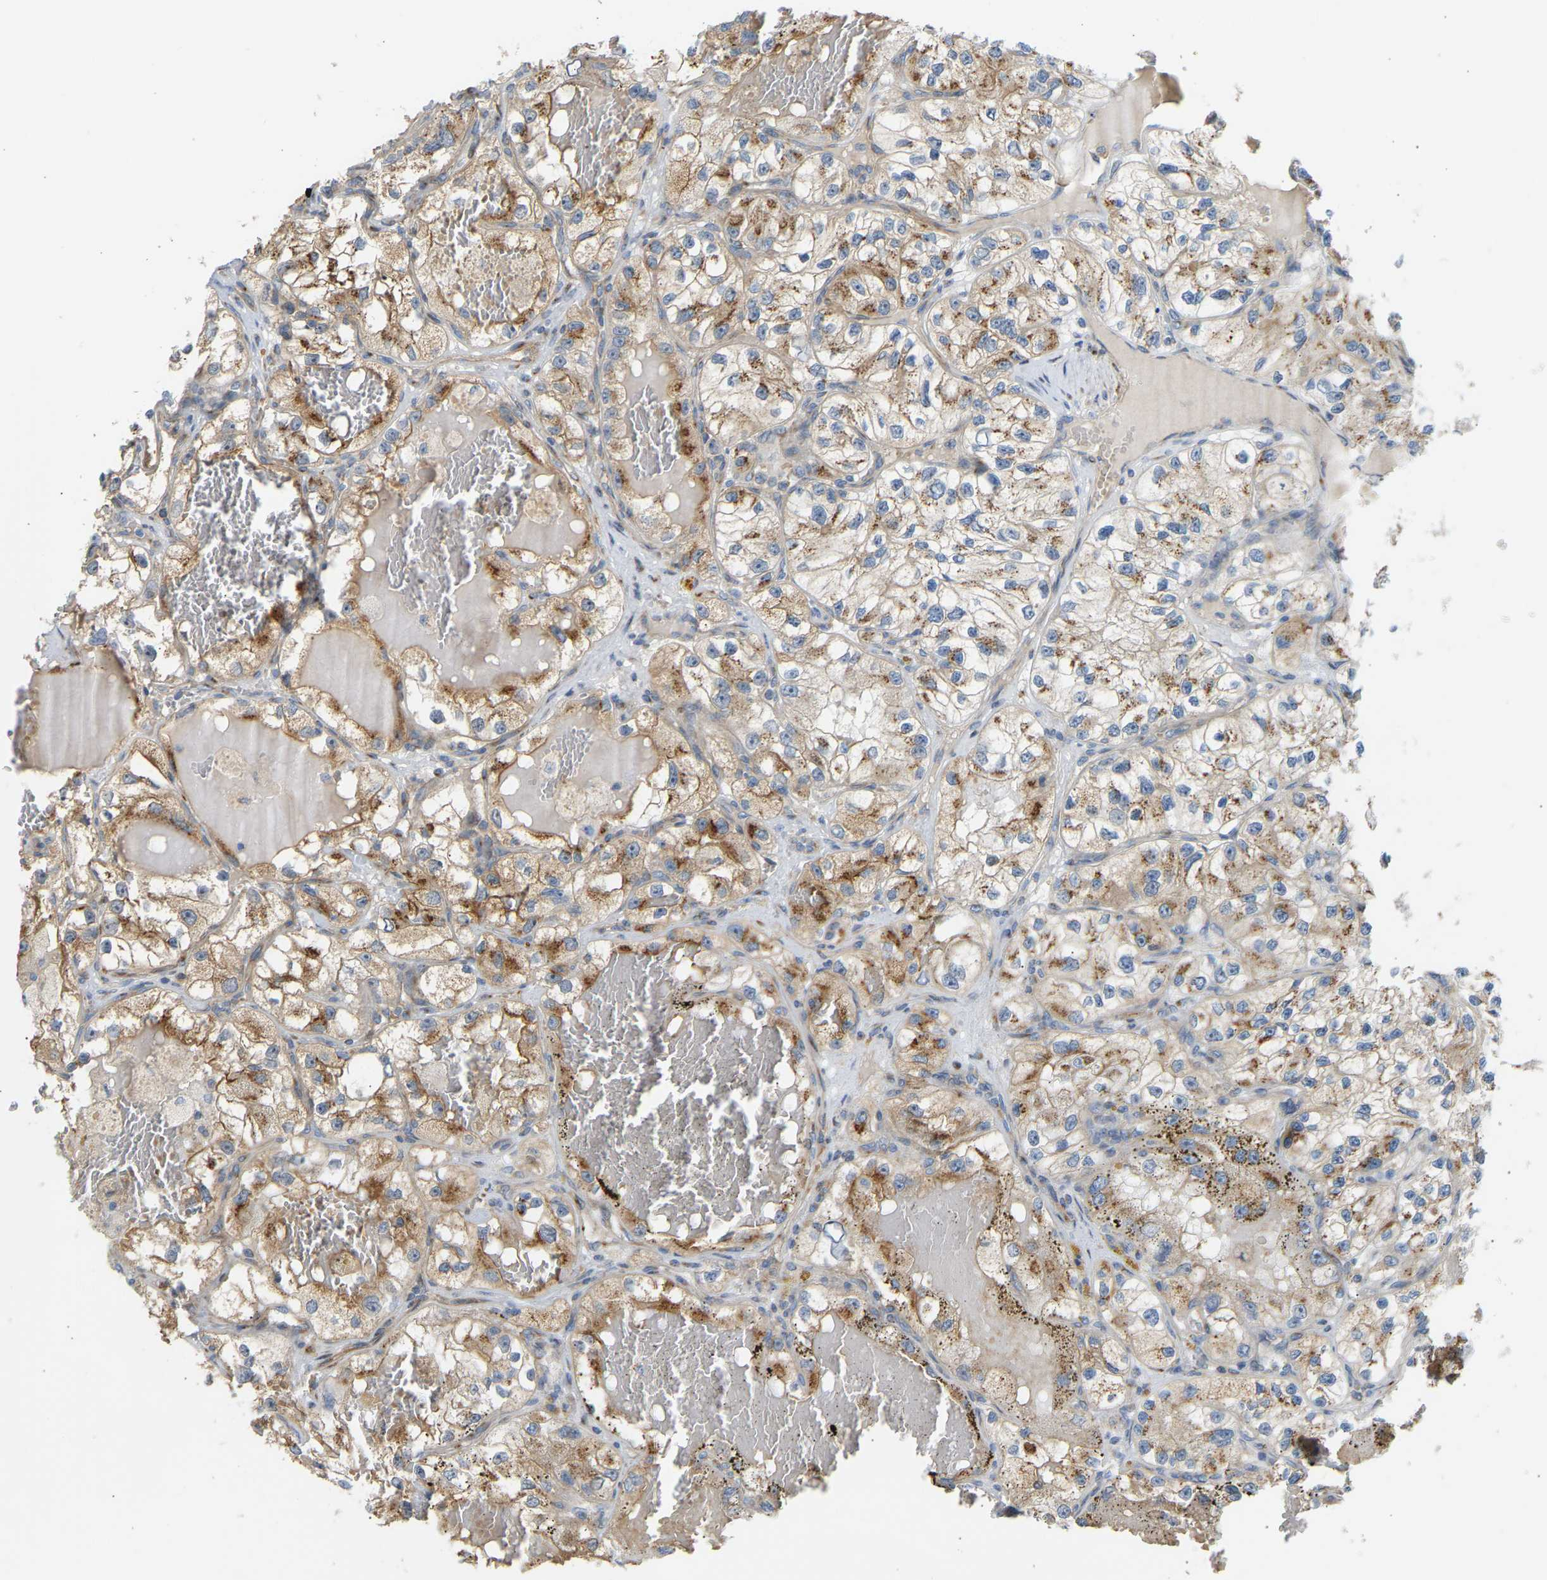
{"staining": {"intensity": "moderate", "quantity": ">75%", "location": "cytoplasmic/membranous"}, "tissue": "renal cancer", "cell_type": "Tumor cells", "image_type": "cancer", "snomed": [{"axis": "morphology", "description": "Adenocarcinoma, NOS"}, {"axis": "topography", "description": "Kidney"}], "caption": "Immunohistochemistry histopathology image of renal adenocarcinoma stained for a protein (brown), which displays medium levels of moderate cytoplasmic/membranous expression in approximately >75% of tumor cells.", "gene": "YIPF2", "patient": {"sex": "female", "age": 57}}